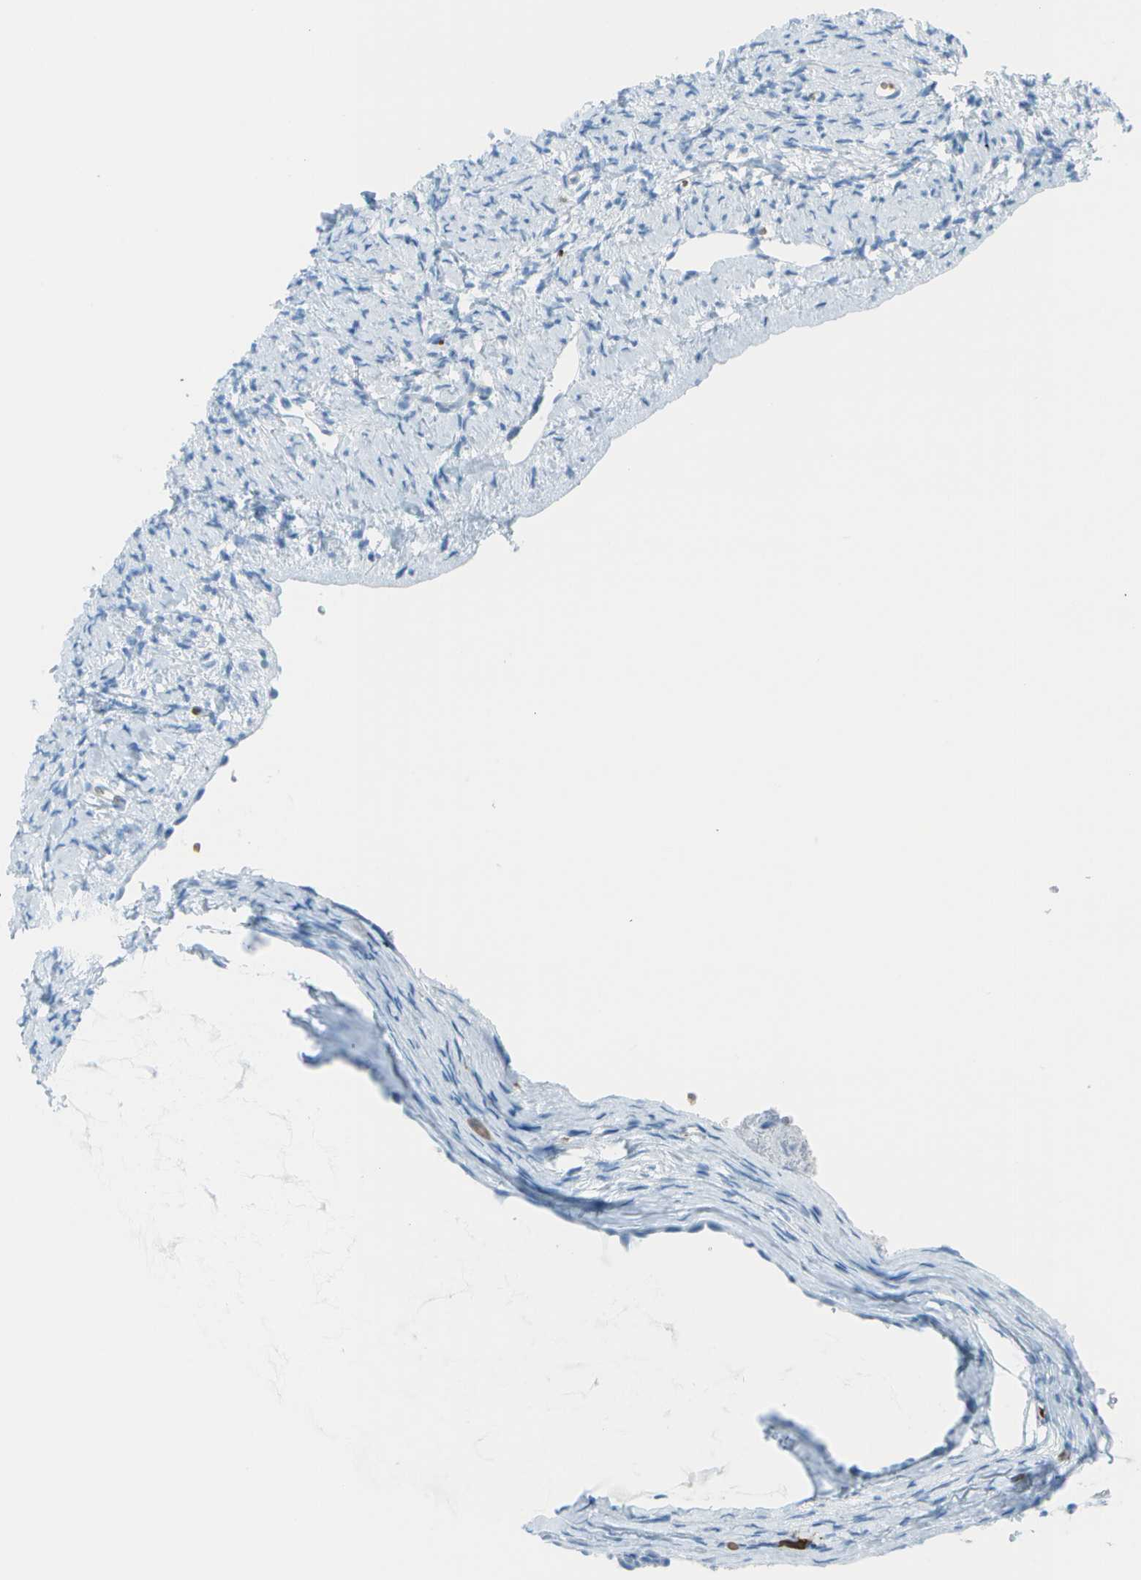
{"staining": {"intensity": "weak", "quantity": "<25%", "location": "cytoplasmic/membranous"}, "tissue": "ovary", "cell_type": "Follicle cells", "image_type": "normal", "snomed": [{"axis": "morphology", "description": "Normal tissue, NOS"}, {"axis": "topography", "description": "Ovary"}], "caption": "IHC photomicrograph of benign ovary: human ovary stained with DAB (3,3'-diaminobenzidine) reveals no significant protein staining in follicle cells.", "gene": "ASL", "patient": {"sex": "female", "age": 33}}